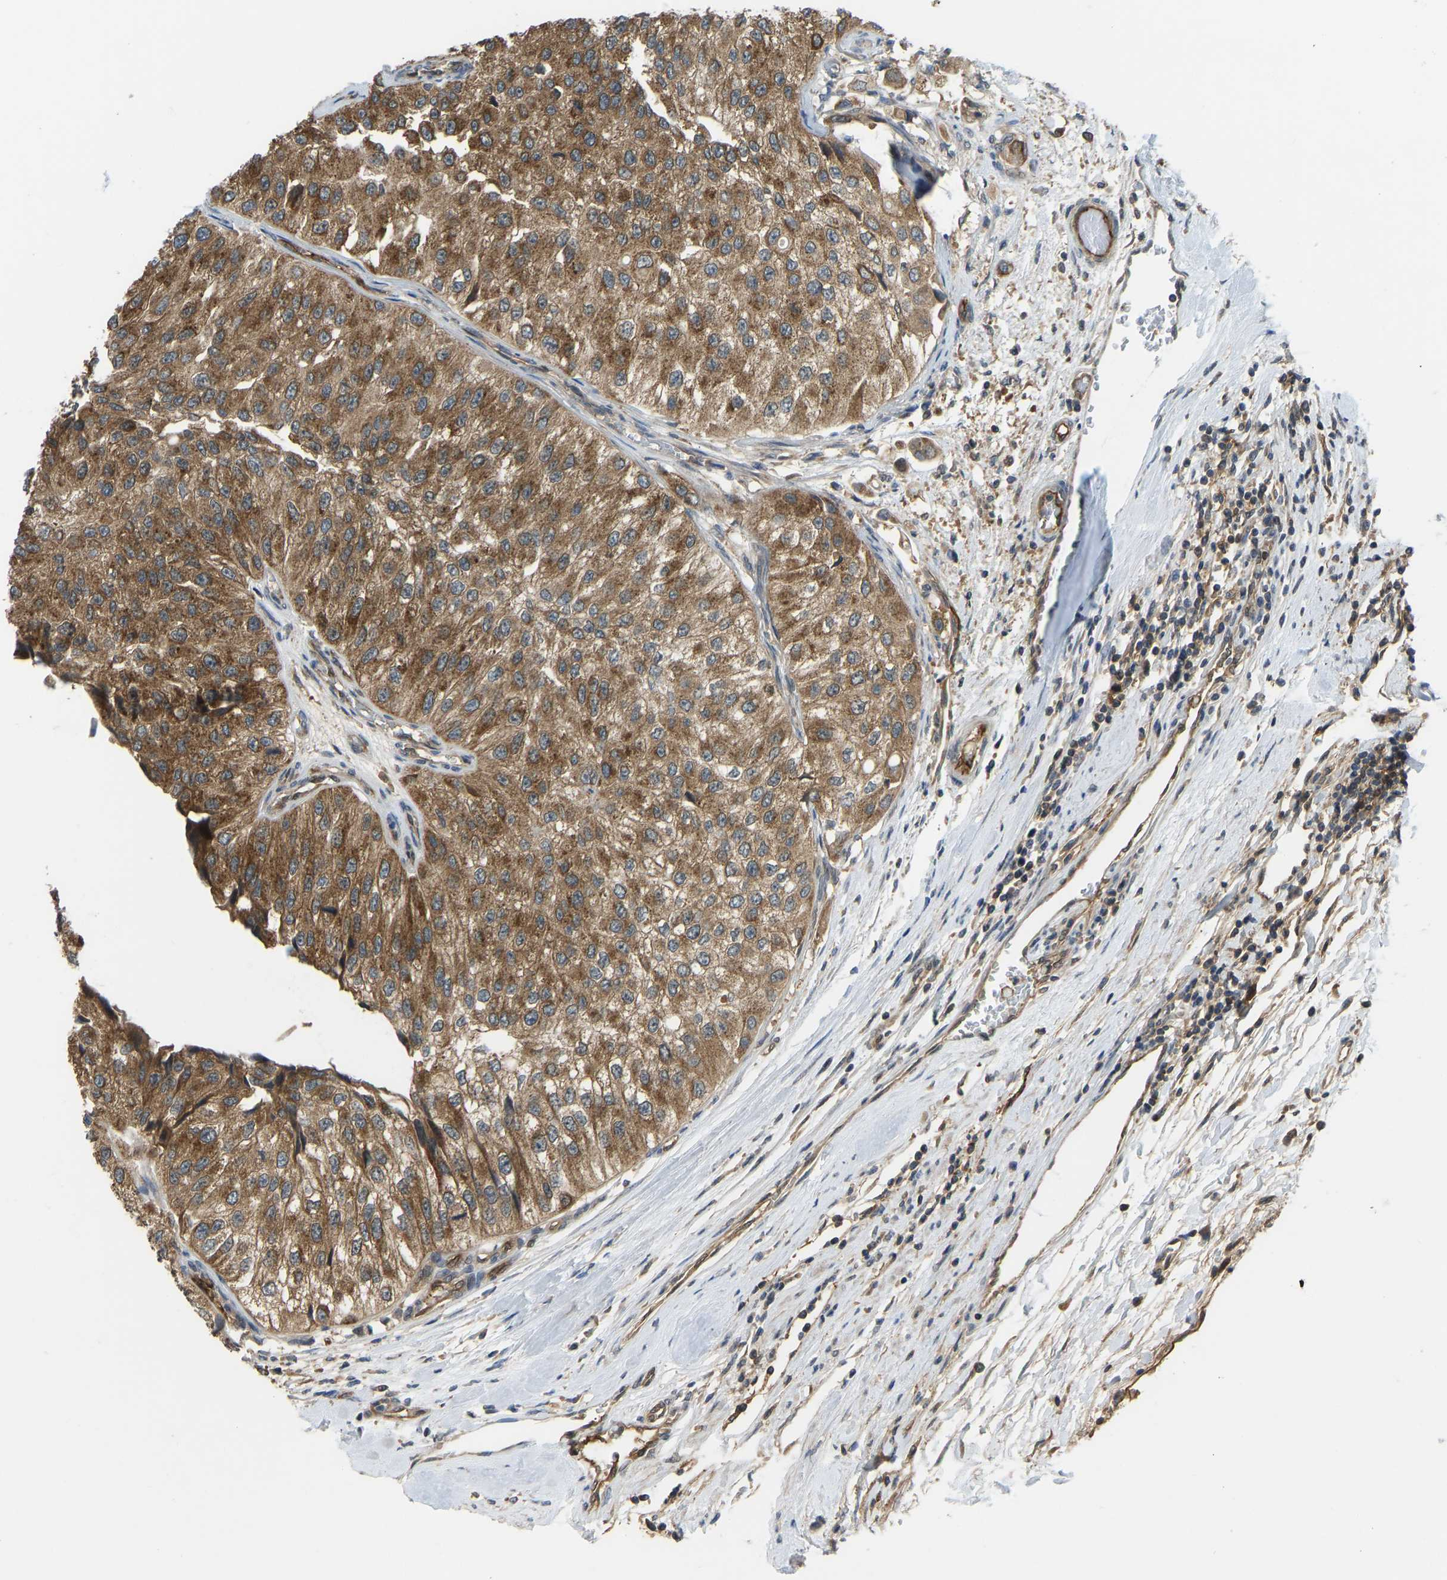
{"staining": {"intensity": "moderate", "quantity": ">75%", "location": "cytoplasmic/membranous"}, "tissue": "urothelial cancer", "cell_type": "Tumor cells", "image_type": "cancer", "snomed": [{"axis": "morphology", "description": "Urothelial carcinoma, High grade"}, {"axis": "topography", "description": "Kidney"}, {"axis": "topography", "description": "Urinary bladder"}], "caption": "Urothelial cancer stained with DAB (3,3'-diaminobenzidine) immunohistochemistry (IHC) displays medium levels of moderate cytoplasmic/membranous positivity in about >75% of tumor cells.", "gene": "CCT8", "patient": {"sex": "male", "age": 77}}